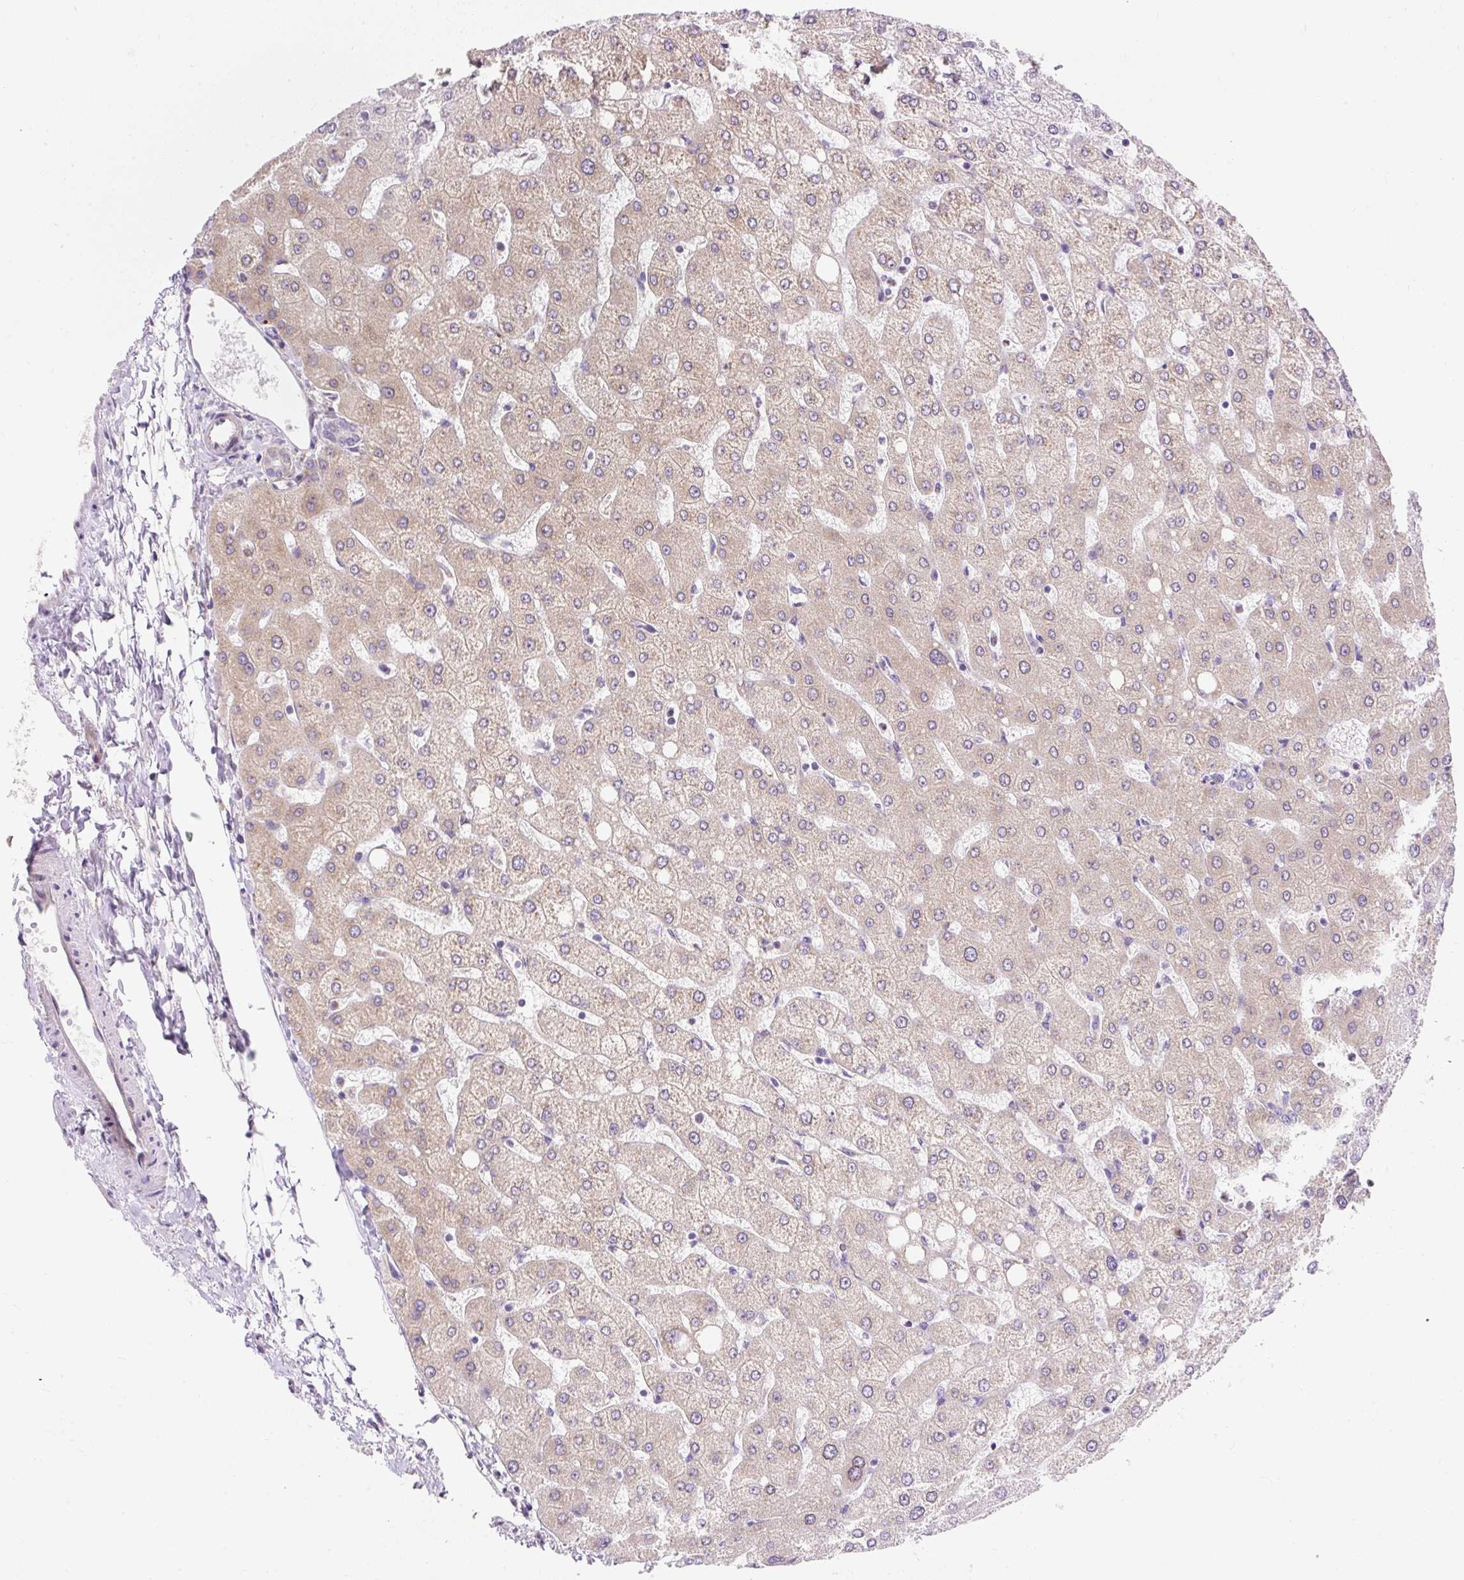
{"staining": {"intensity": "negative", "quantity": "none", "location": "none"}, "tissue": "liver", "cell_type": "Cholangiocytes", "image_type": "normal", "snomed": [{"axis": "morphology", "description": "Normal tissue, NOS"}, {"axis": "topography", "description": "Liver"}], "caption": "Immunohistochemistry (IHC) image of benign liver: liver stained with DAB (3,3'-diaminobenzidine) demonstrates no significant protein expression in cholangiocytes. (IHC, brightfield microscopy, high magnification).", "gene": "GPR45", "patient": {"sex": "female", "age": 54}}